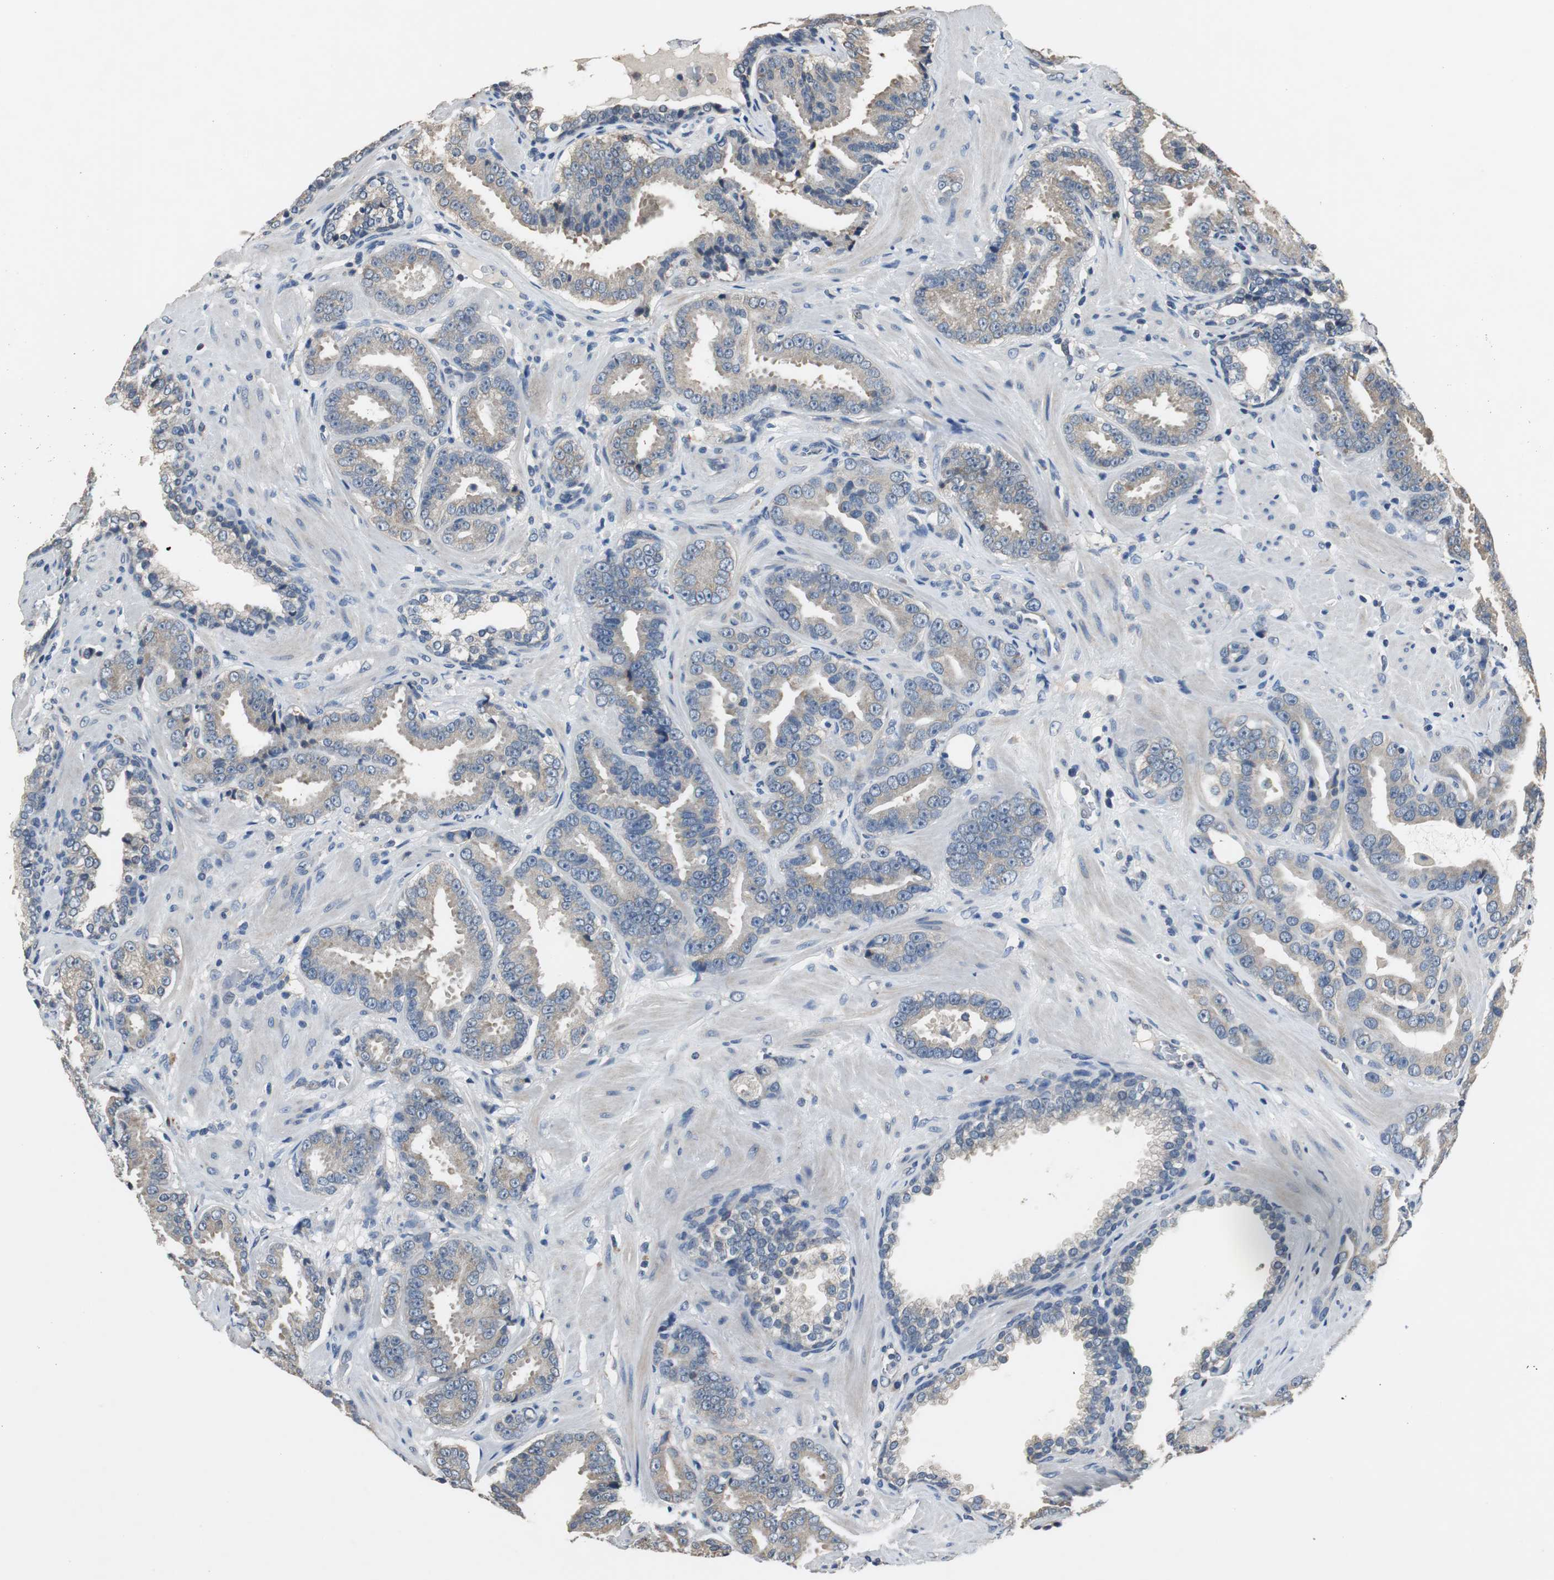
{"staining": {"intensity": "weak", "quantity": ">75%", "location": "cytoplasmic/membranous"}, "tissue": "prostate cancer", "cell_type": "Tumor cells", "image_type": "cancer", "snomed": [{"axis": "morphology", "description": "Adenocarcinoma, Low grade"}, {"axis": "topography", "description": "Prostate"}], "caption": "This photomicrograph displays IHC staining of prostate cancer, with low weak cytoplasmic/membranous staining in about >75% of tumor cells.", "gene": "MTIF2", "patient": {"sex": "male", "age": 59}}